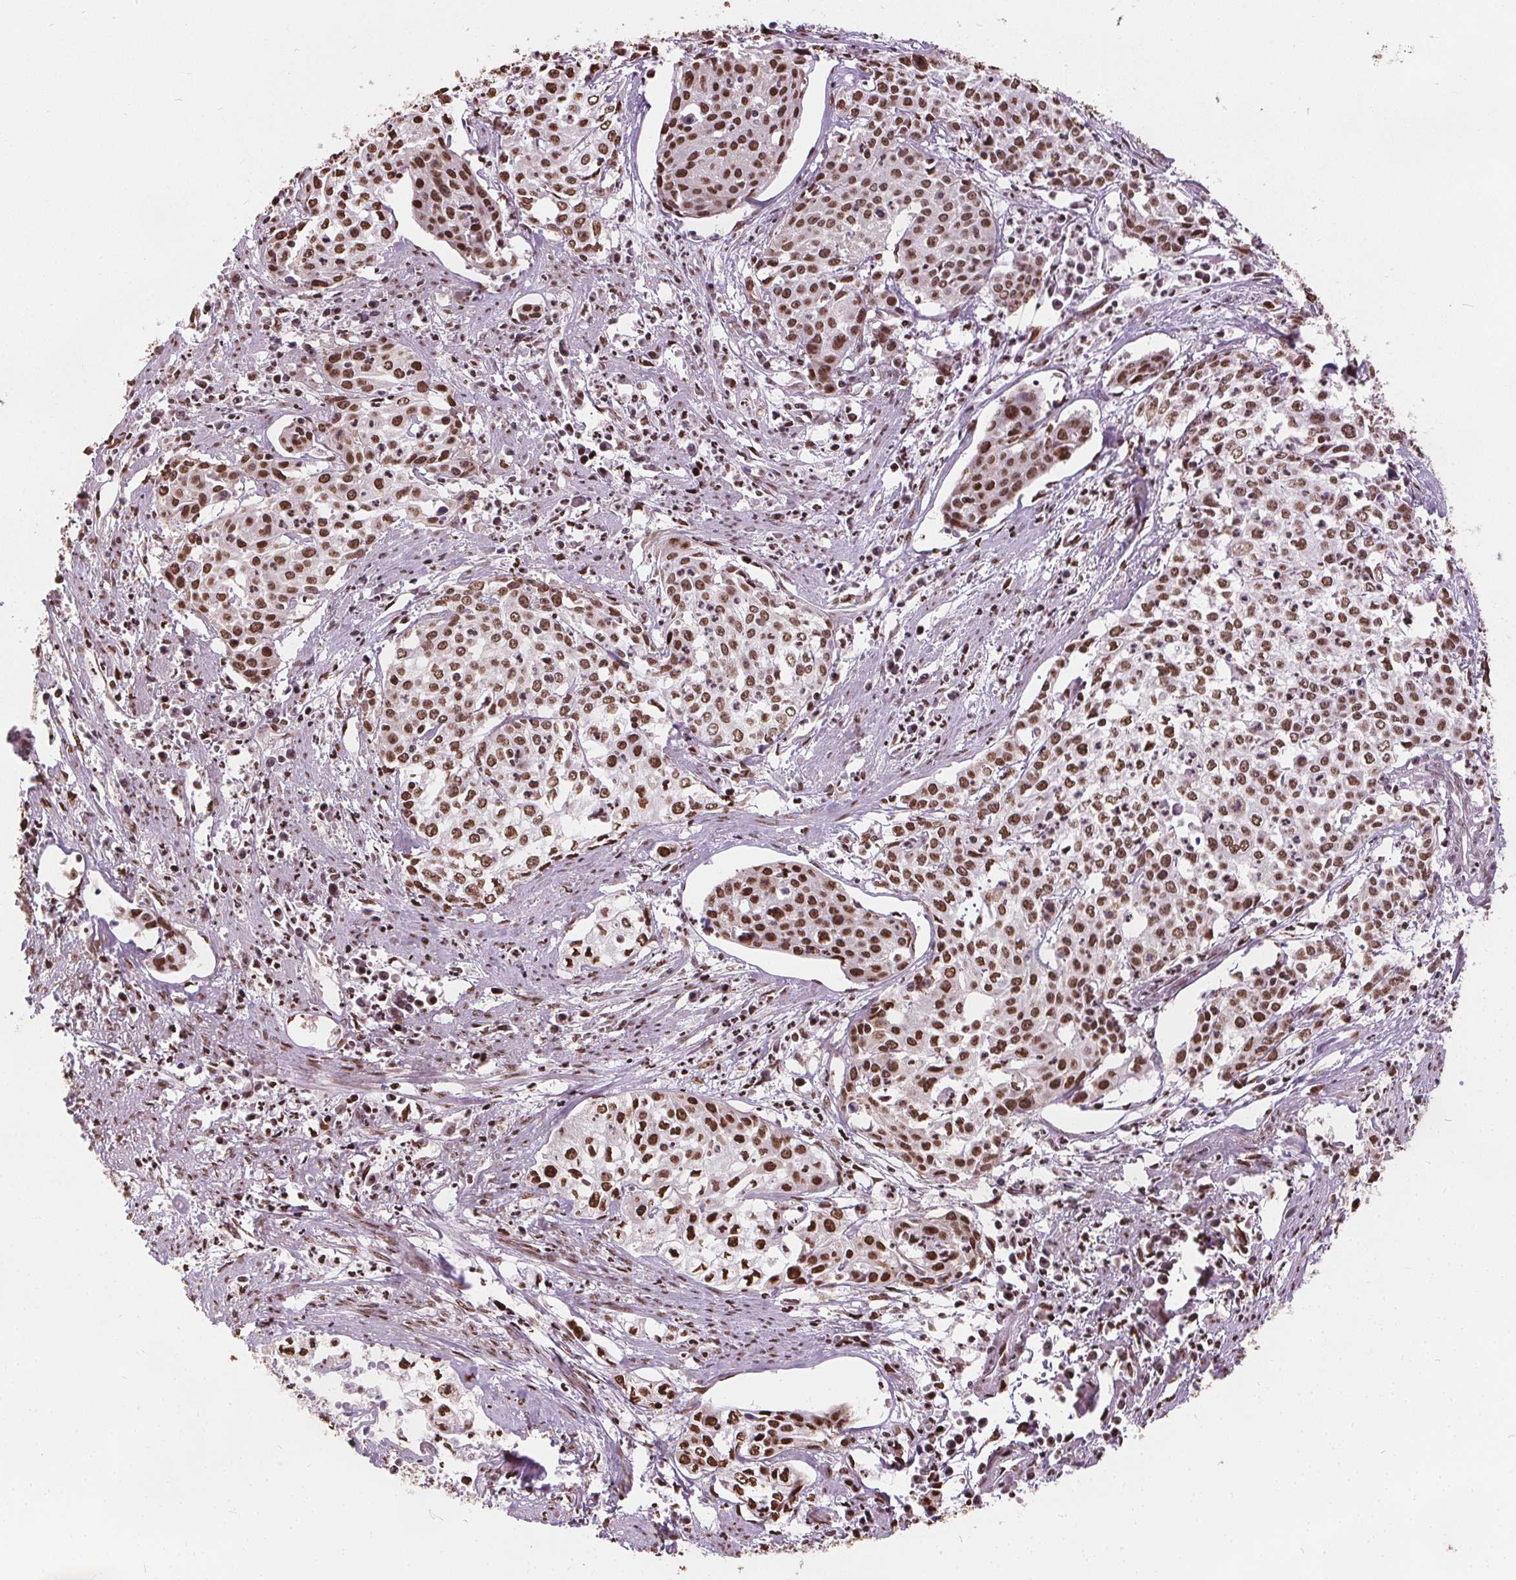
{"staining": {"intensity": "strong", "quantity": ">75%", "location": "nuclear"}, "tissue": "cervical cancer", "cell_type": "Tumor cells", "image_type": "cancer", "snomed": [{"axis": "morphology", "description": "Squamous cell carcinoma, NOS"}, {"axis": "topography", "description": "Cervix"}], "caption": "Protein staining of cervical cancer (squamous cell carcinoma) tissue exhibits strong nuclear expression in about >75% of tumor cells.", "gene": "ISLR2", "patient": {"sex": "female", "age": 39}}